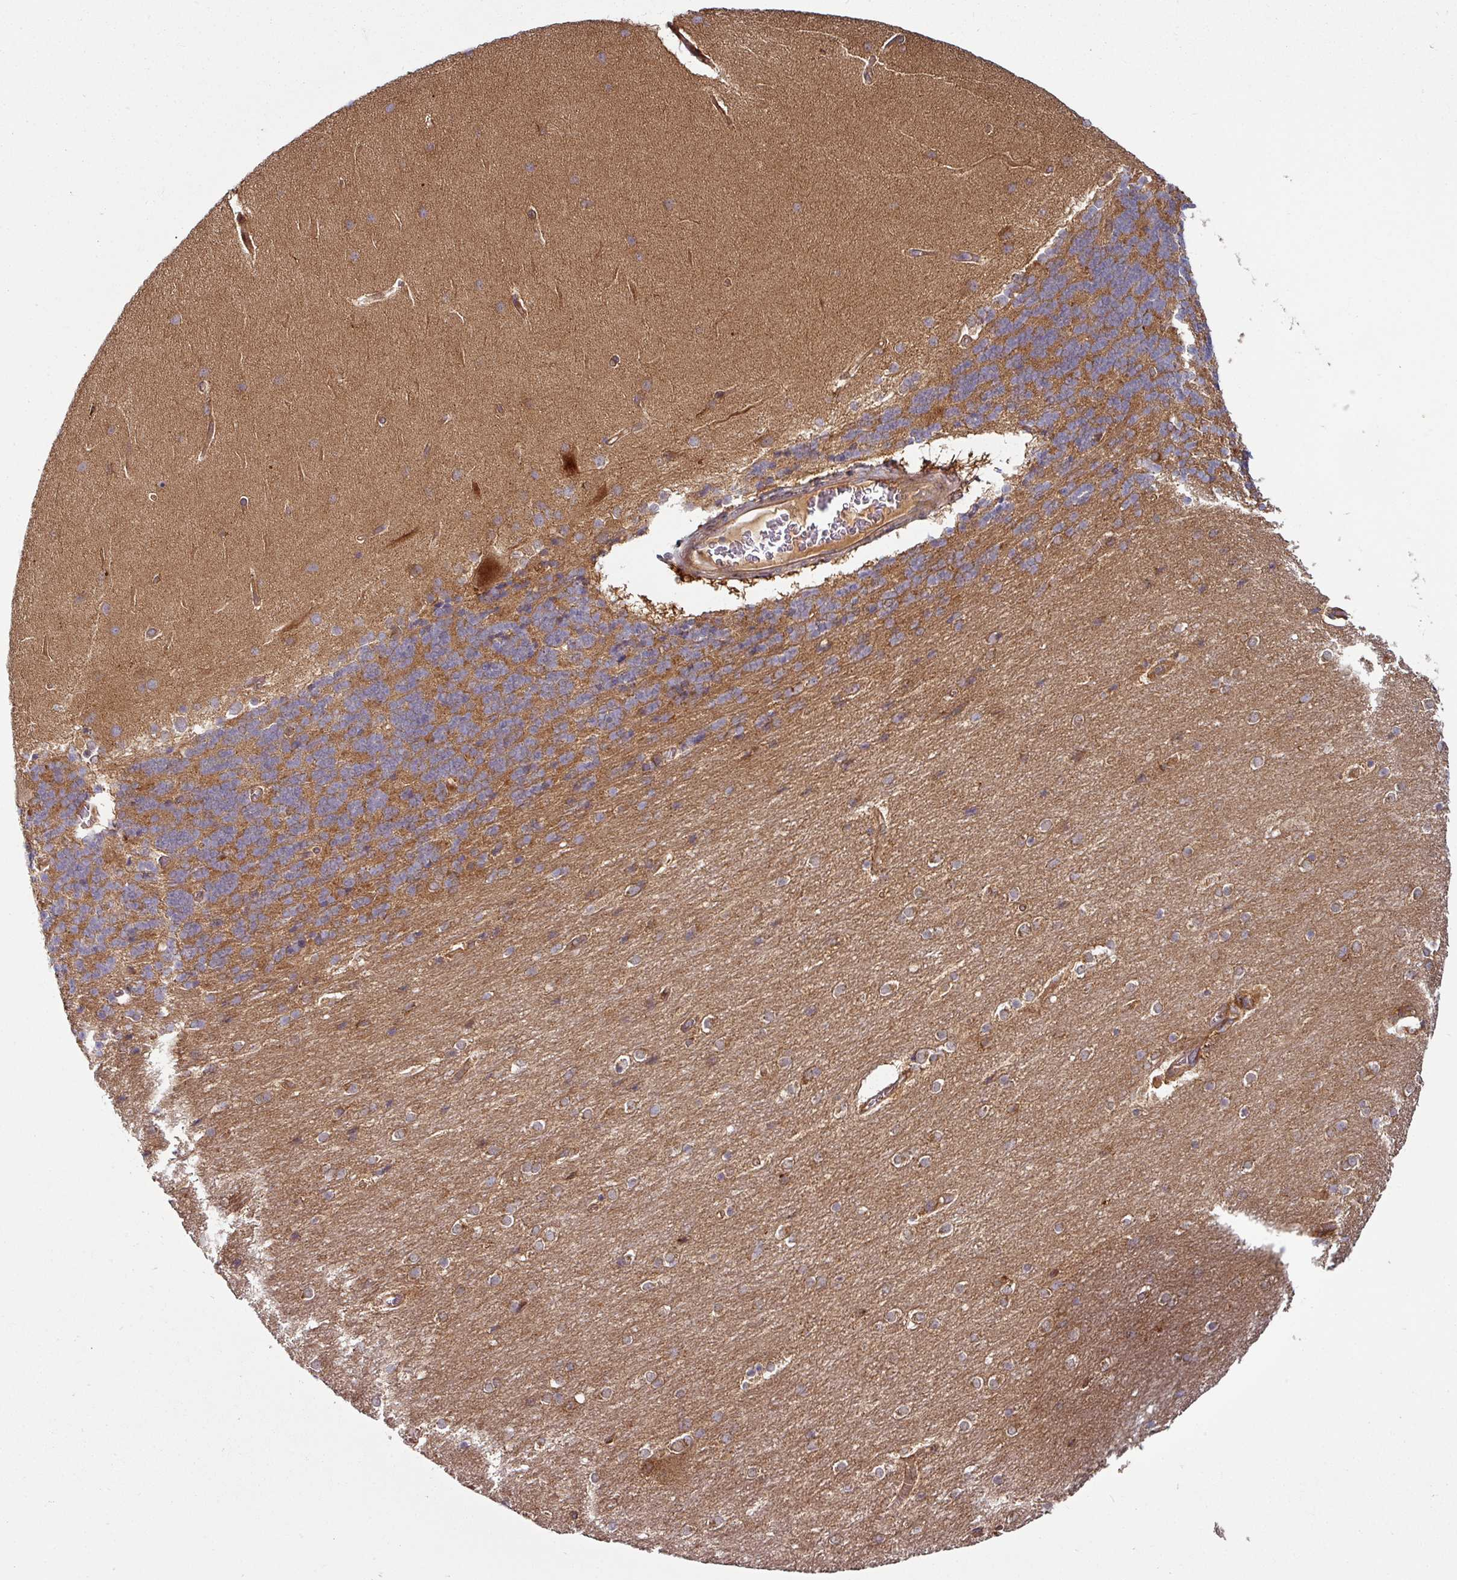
{"staining": {"intensity": "moderate", "quantity": ">75%", "location": "cytoplasmic/membranous"}, "tissue": "cerebellum", "cell_type": "Cells in granular layer", "image_type": "normal", "snomed": [{"axis": "morphology", "description": "Normal tissue, NOS"}, {"axis": "topography", "description": "Cerebellum"}], "caption": "A micrograph of human cerebellum stained for a protein shows moderate cytoplasmic/membranous brown staining in cells in granular layer. Using DAB (3,3'-diaminobenzidine) (brown) and hematoxylin (blue) stains, captured at high magnification using brightfield microscopy.", "gene": "RAB5A", "patient": {"sex": "female", "age": 54}}